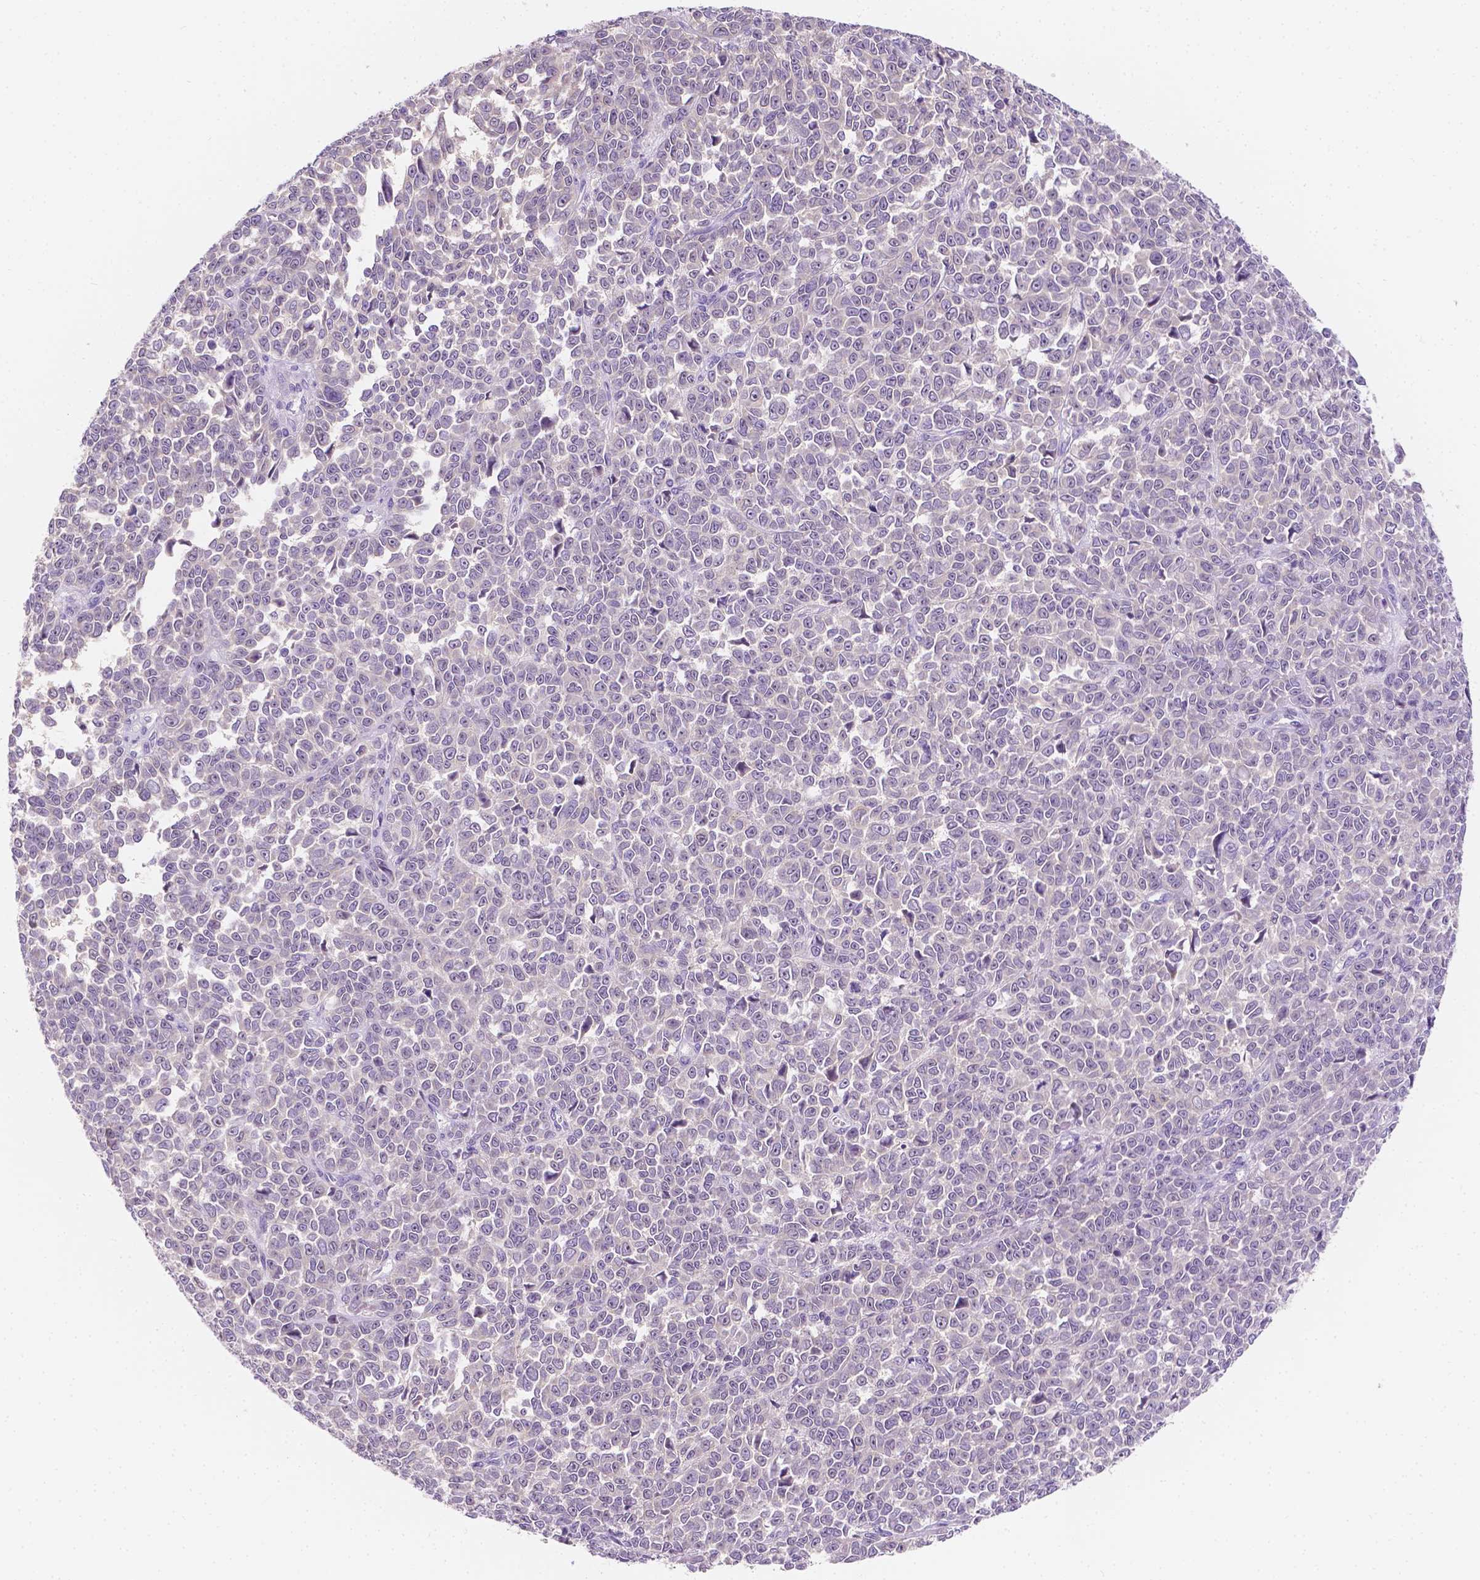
{"staining": {"intensity": "negative", "quantity": "none", "location": "none"}, "tissue": "melanoma", "cell_type": "Tumor cells", "image_type": "cancer", "snomed": [{"axis": "morphology", "description": "Malignant melanoma, NOS"}, {"axis": "topography", "description": "Skin"}], "caption": "High power microscopy histopathology image of an IHC micrograph of melanoma, revealing no significant staining in tumor cells. (DAB immunohistochemistry, high magnification).", "gene": "SIRT2", "patient": {"sex": "female", "age": 95}}